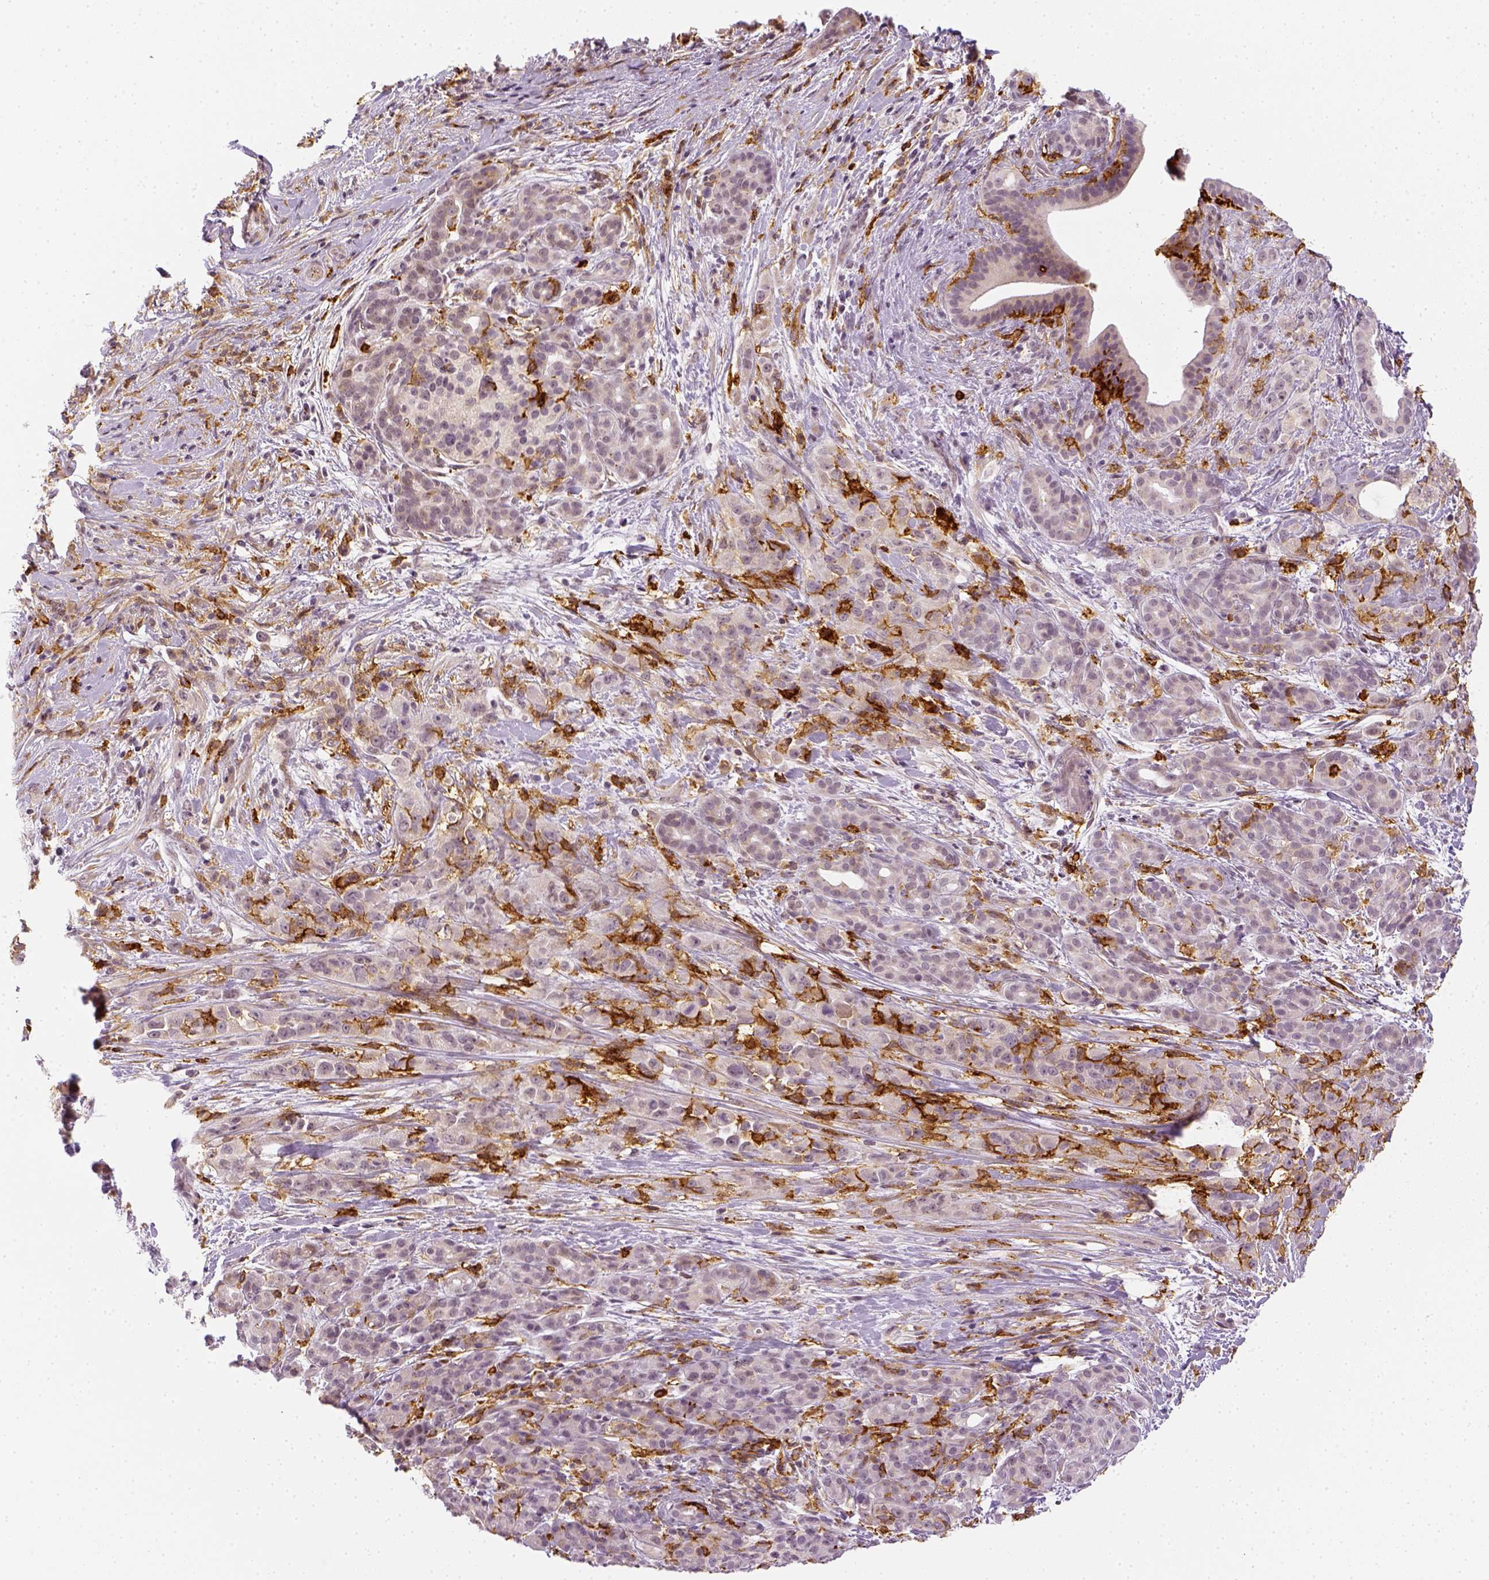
{"staining": {"intensity": "negative", "quantity": "none", "location": "none"}, "tissue": "pancreatic cancer", "cell_type": "Tumor cells", "image_type": "cancer", "snomed": [{"axis": "morphology", "description": "Adenocarcinoma, NOS"}, {"axis": "topography", "description": "Pancreas"}], "caption": "DAB (3,3'-diaminobenzidine) immunohistochemical staining of human pancreatic adenocarcinoma demonstrates no significant staining in tumor cells.", "gene": "CD14", "patient": {"sex": "male", "age": 44}}